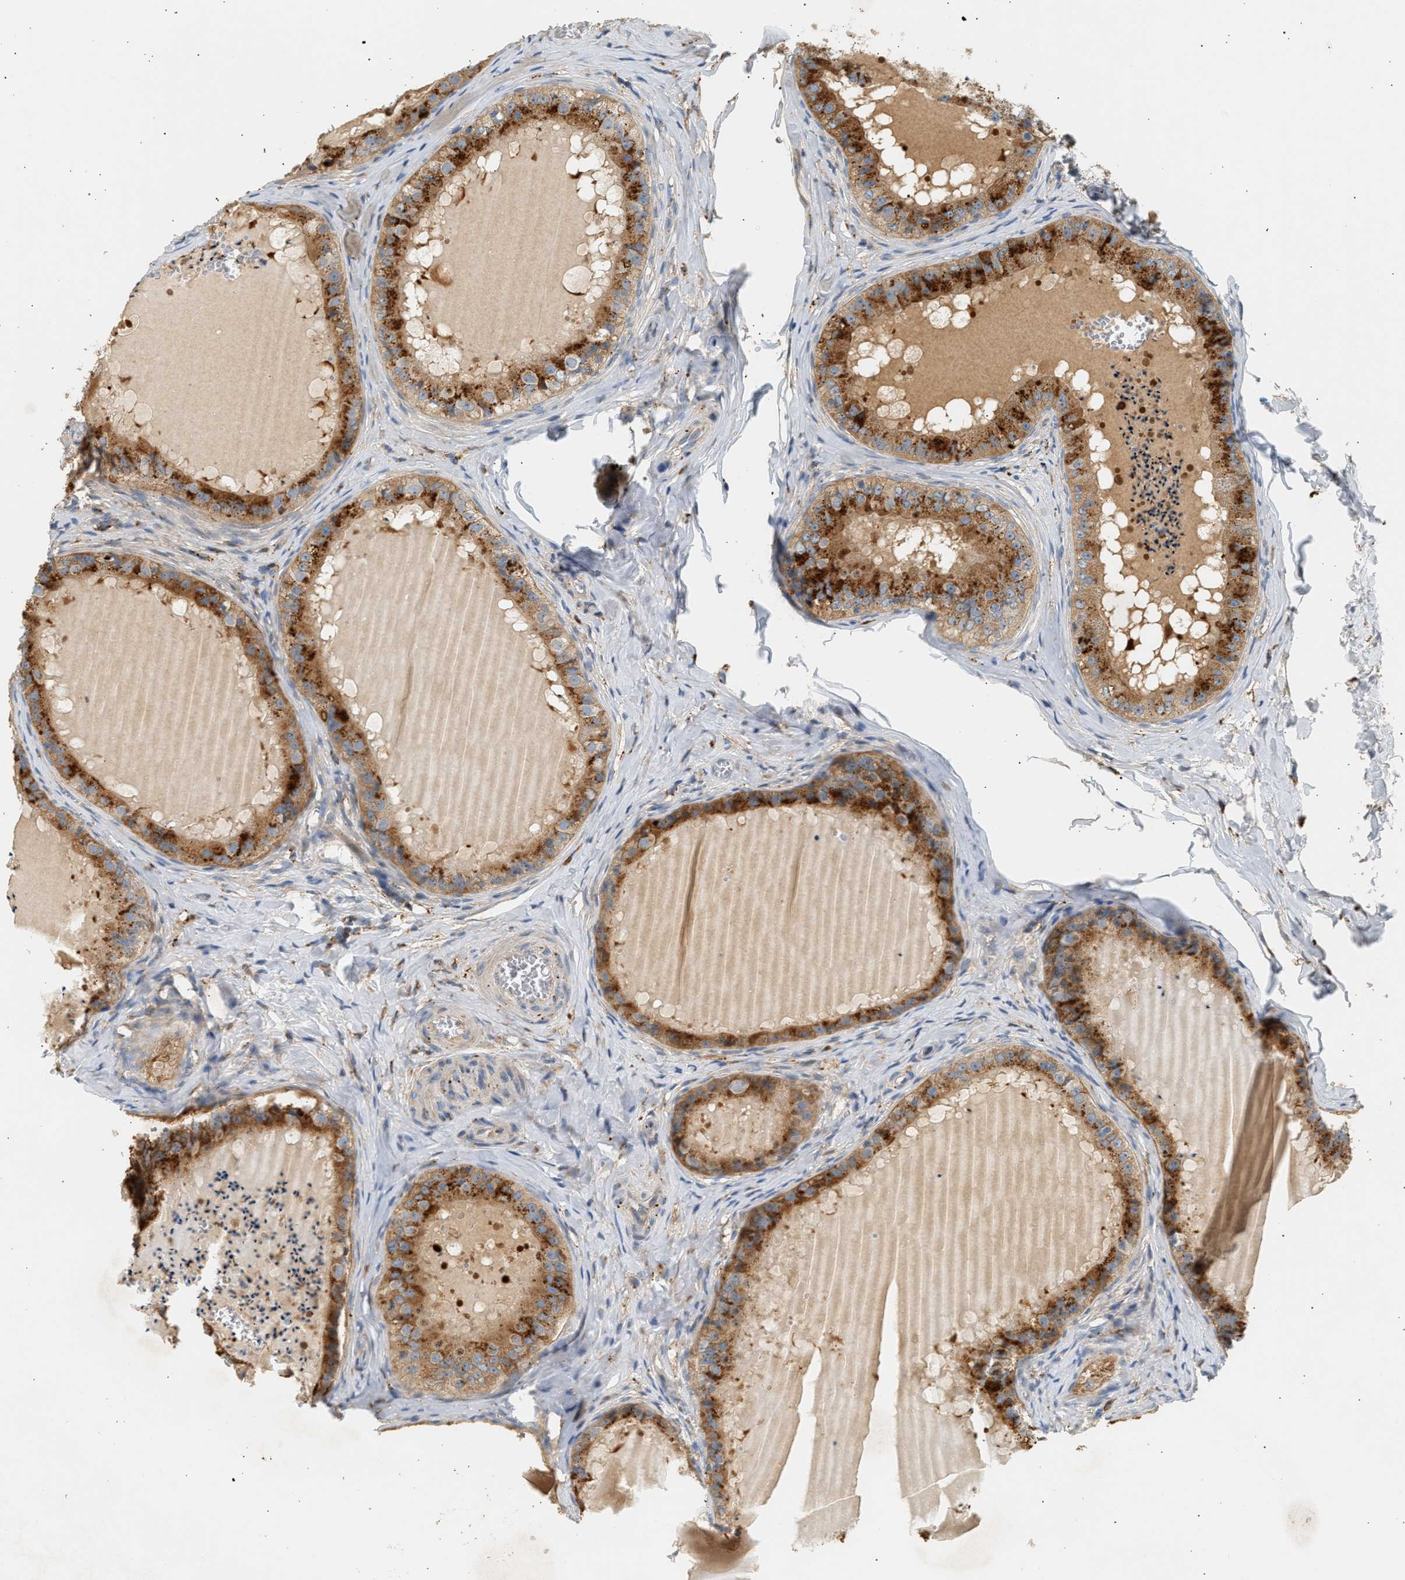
{"staining": {"intensity": "strong", "quantity": ">75%", "location": "cytoplasmic/membranous"}, "tissue": "epididymis", "cell_type": "Glandular cells", "image_type": "normal", "snomed": [{"axis": "morphology", "description": "Normal tissue, NOS"}, {"axis": "topography", "description": "Epididymis"}], "caption": "Epididymis was stained to show a protein in brown. There is high levels of strong cytoplasmic/membranous expression in approximately >75% of glandular cells. Using DAB (brown) and hematoxylin (blue) stains, captured at high magnification using brightfield microscopy.", "gene": "ENTHD1", "patient": {"sex": "male", "age": 31}}